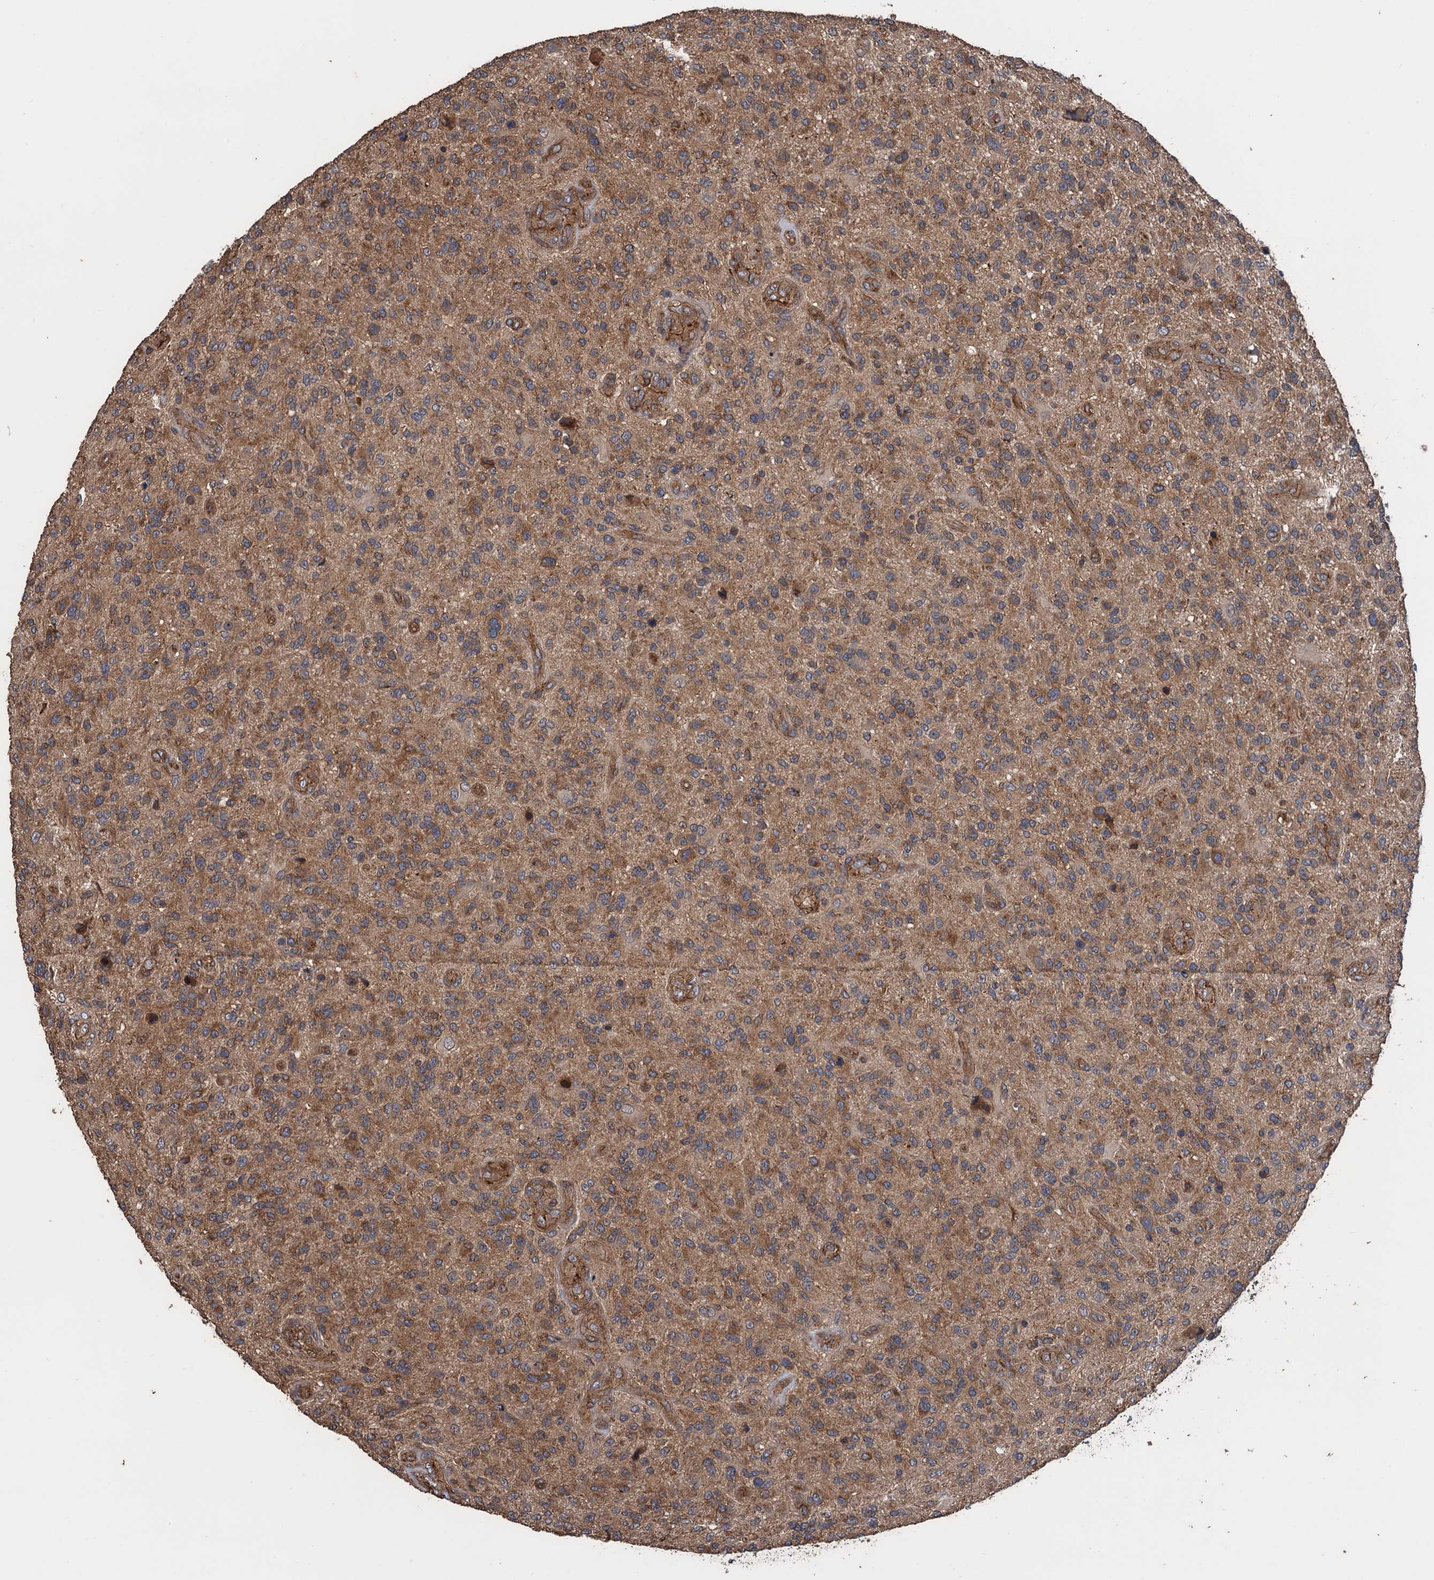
{"staining": {"intensity": "moderate", "quantity": "25%-75%", "location": "cytoplasmic/membranous"}, "tissue": "glioma", "cell_type": "Tumor cells", "image_type": "cancer", "snomed": [{"axis": "morphology", "description": "Glioma, malignant, High grade"}, {"axis": "topography", "description": "Brain"}], "caption": "Immunohistochemical staining of human glioma shows moderate cytoplasmic/membranous protein positivity in about 25%-75% of tumor cells. (brown staining indicates protein expression, while blue staining denotes nuclei).", "gene": "PPP4R1", "patient": {"sex": "male", "age": 47}}